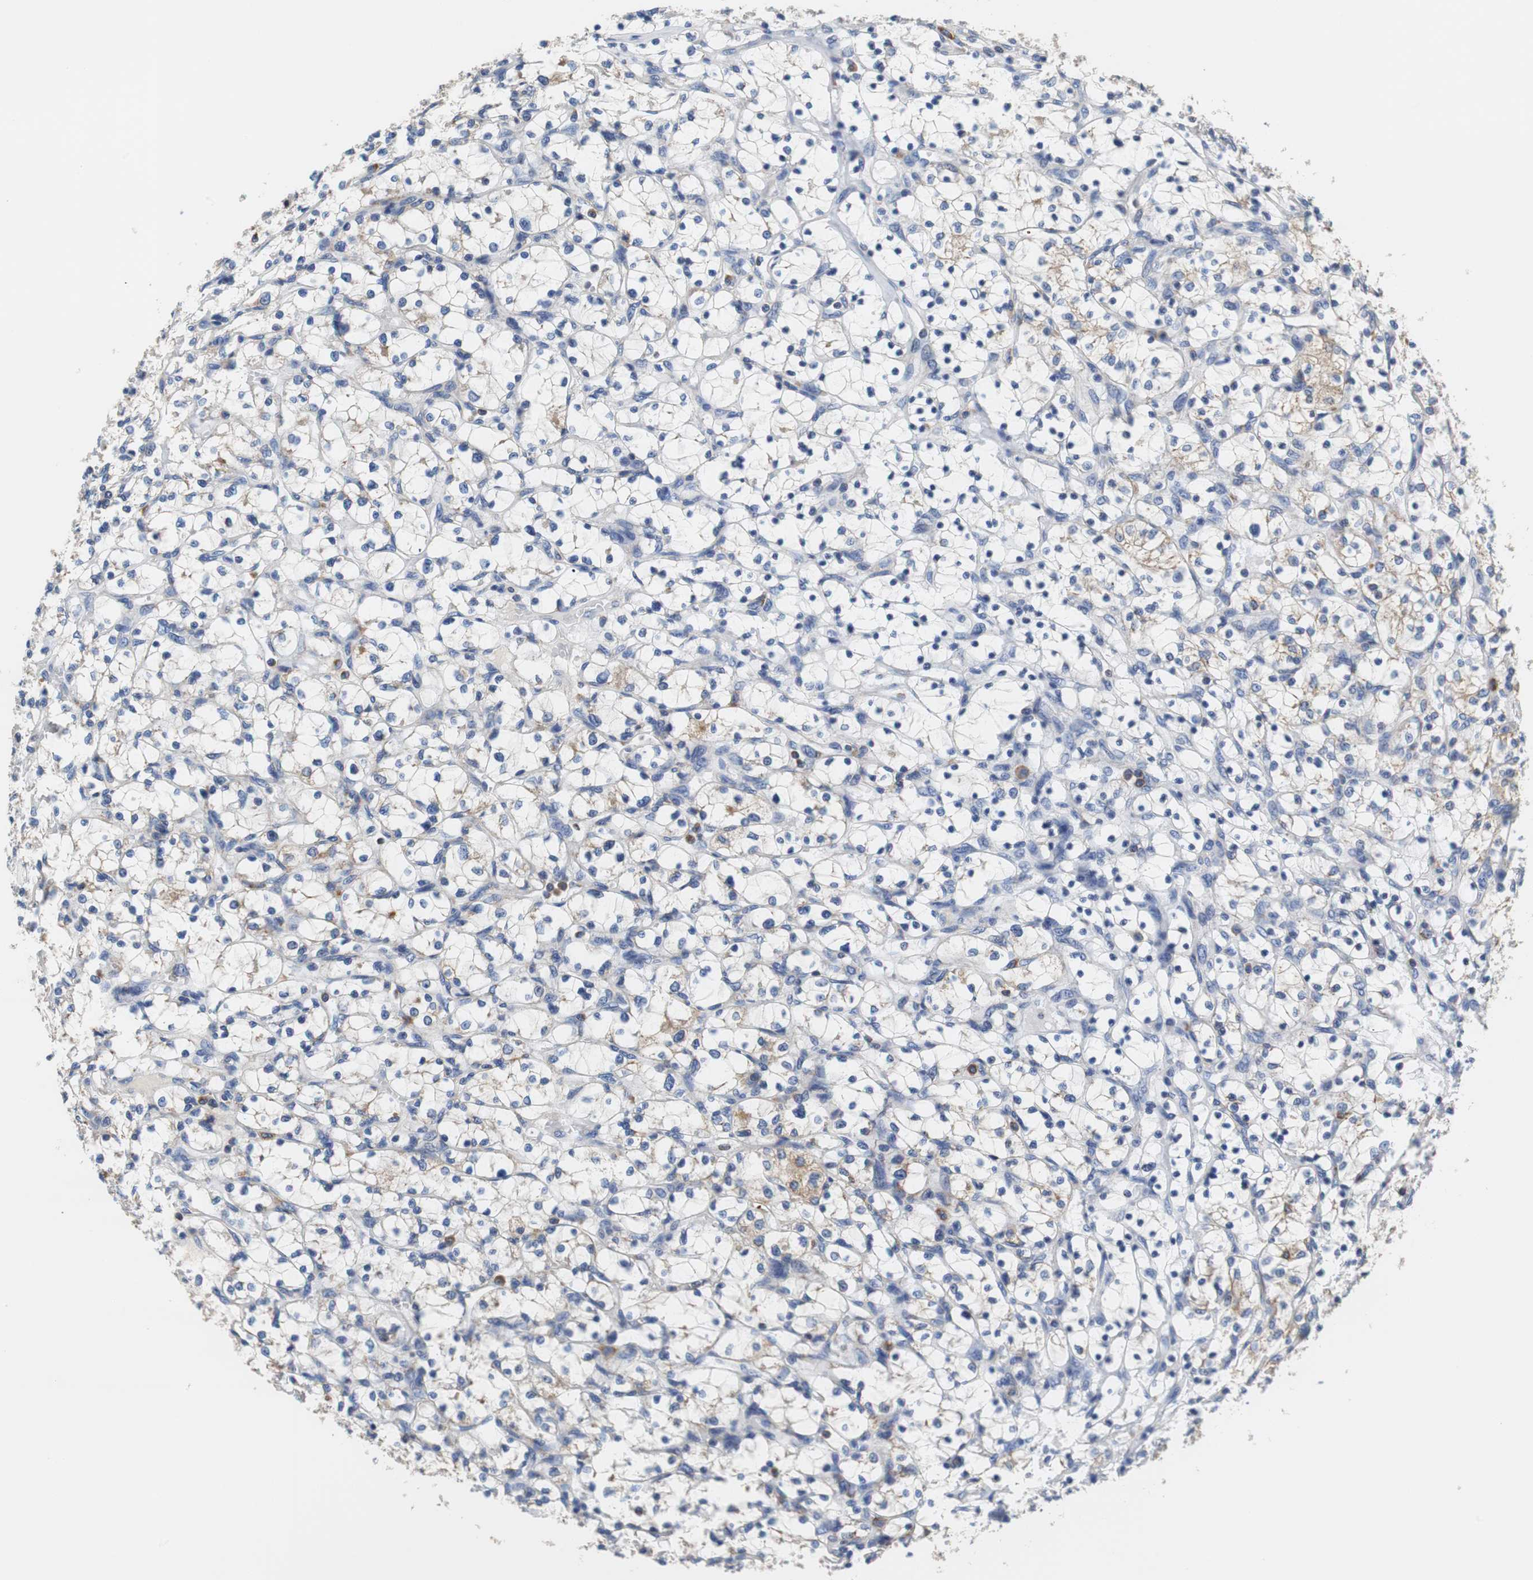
{"staining": {"intensity": "weak", "quantity": "<25%", "location": "cytoplasmic/membranous"}, "tissue": "renal cancer", "cell_type": "Tumor cells", "image_type": "cancer", "snomed": [{"axis": "morphology", "description": "Adenocarcinoma, NOS"}, {"axis": "topography", "description": "Kidney"}], "caption": "Tumor cells show no significant positivity in renal adenocarcinoma. (Stains: DAB (3,3'-diaminobenzidine) IHC with hematoxylin counter stain, Microscopy: brightfield microscopy at high magnification).", "gene": "VAMP8", "patient": {"sex": "female", "age": 69}}